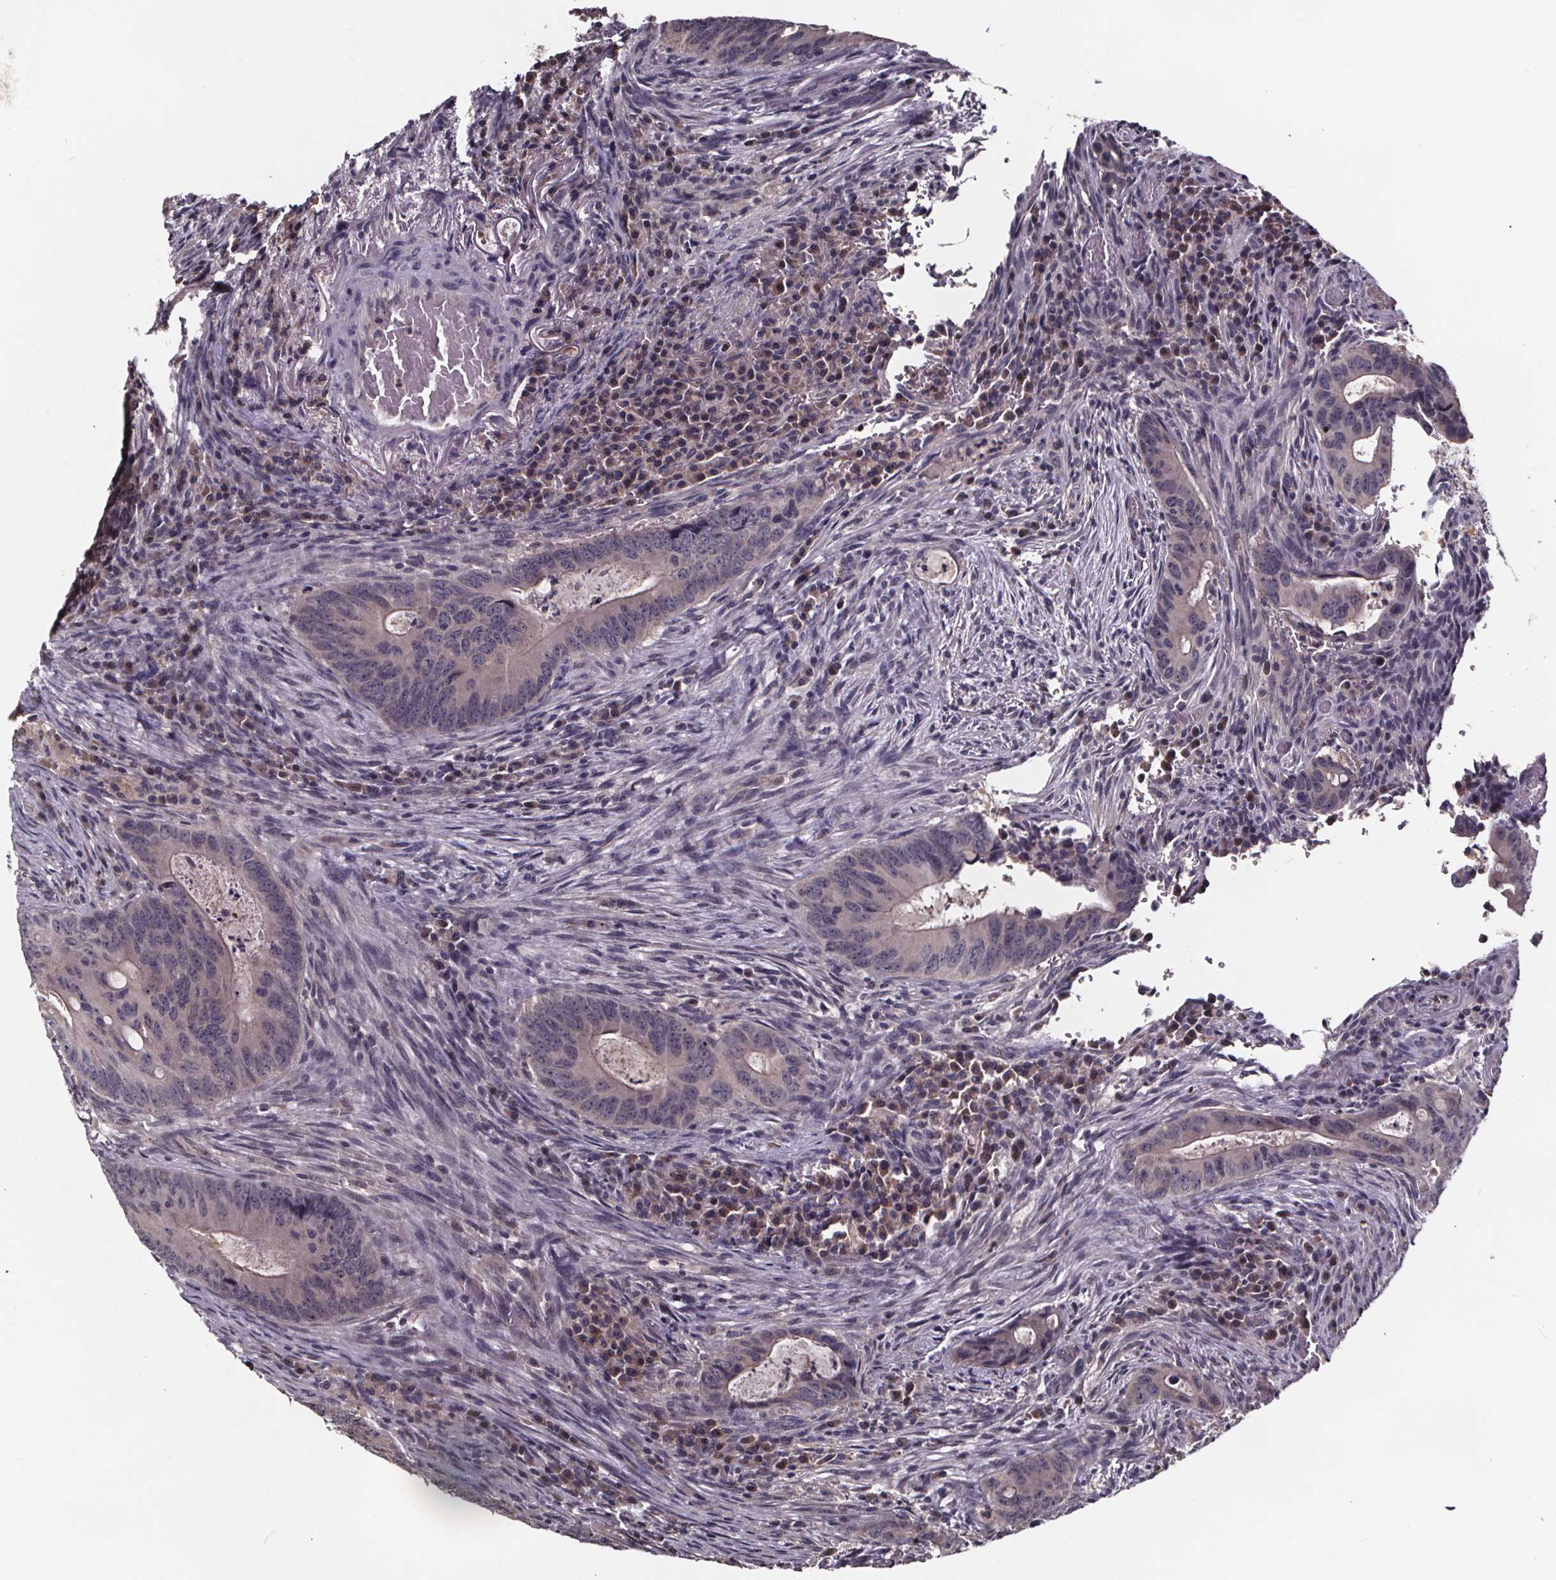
{"staining": {"intensity": "weak", "quantity": "<25%", "location": "cytoplasmic/membranous"}, "tissue": "colorectal cancer", "cell_type": "Tumor cells", "image_type": "cancer", "snomed": [{"axis": "morphology", "description": "Adenocarcinoma, NOS"}, {"axis": "topography", "description": "Colon"}], "caption": "Immunohistochemical staining of colorectal cancer displays no significant staining in tumor cells. (DAB immunohistochemistry visualized using brightfield microscopy, high magnification).", "gene": "SMIM1", "patient": {"sex": "female", "age": 74}}